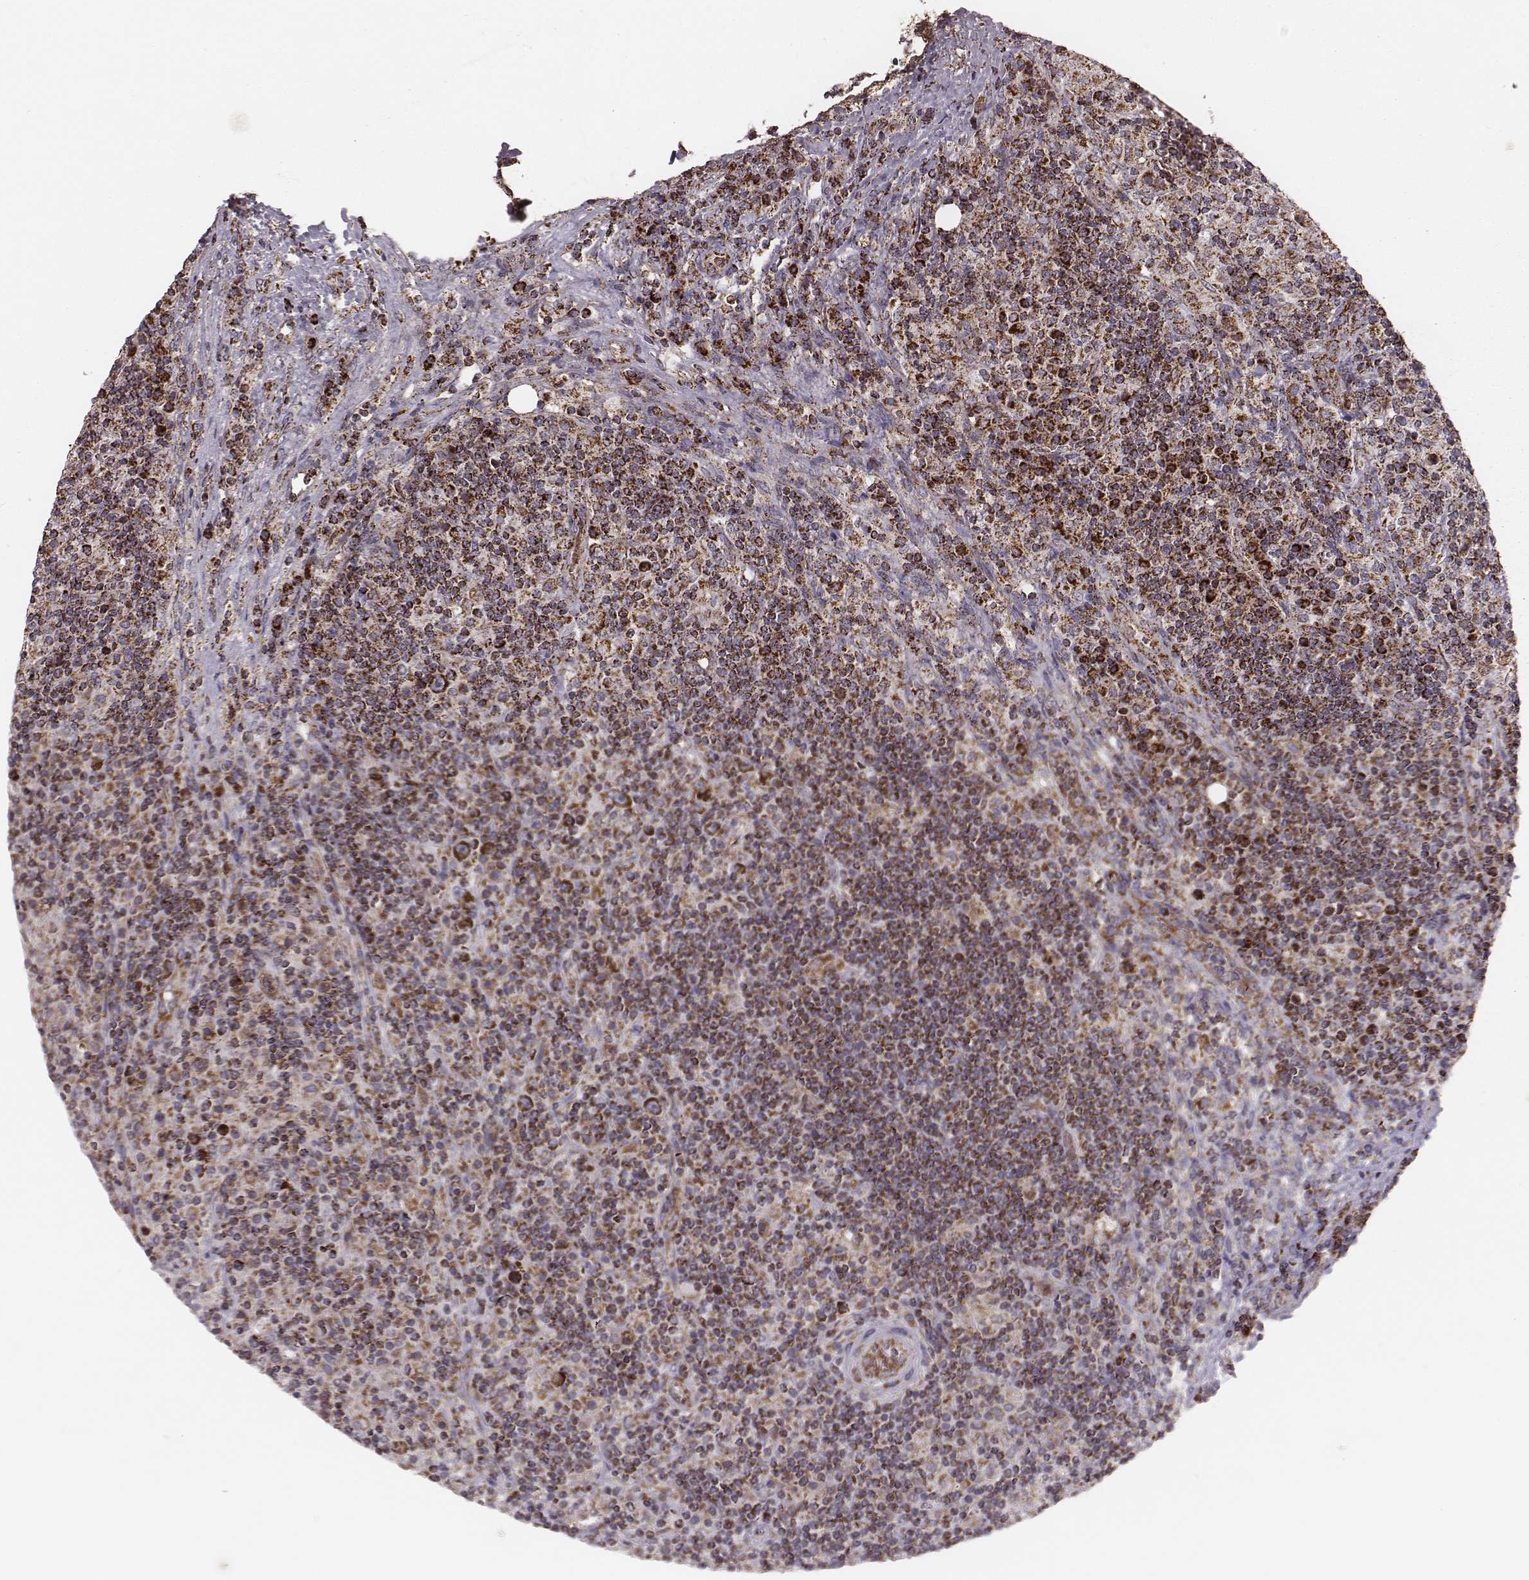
{"staining": {"intensity": "strong", "quantity": ">75%", "location": "cytoplasmic/membranous"}, "tissue": "lymphoma", "cell_type": "Tumor cells", "image_type": "cancer", "snomed": [{"axis": "morphology", "description": "Hodgkin's disease, NOS"}, {"axis": "topography", "description": "Lymph node"}], "caption": "Immunohistochemistry (IHC) micrograph of lymphoma stained for a protein (brown), which exhibits high levels of strong cytoplasmic/membranous positivity in about >75% of tumor cells.", "gene": "TUFM", "patient": {"sex": "male", "age": 70}}